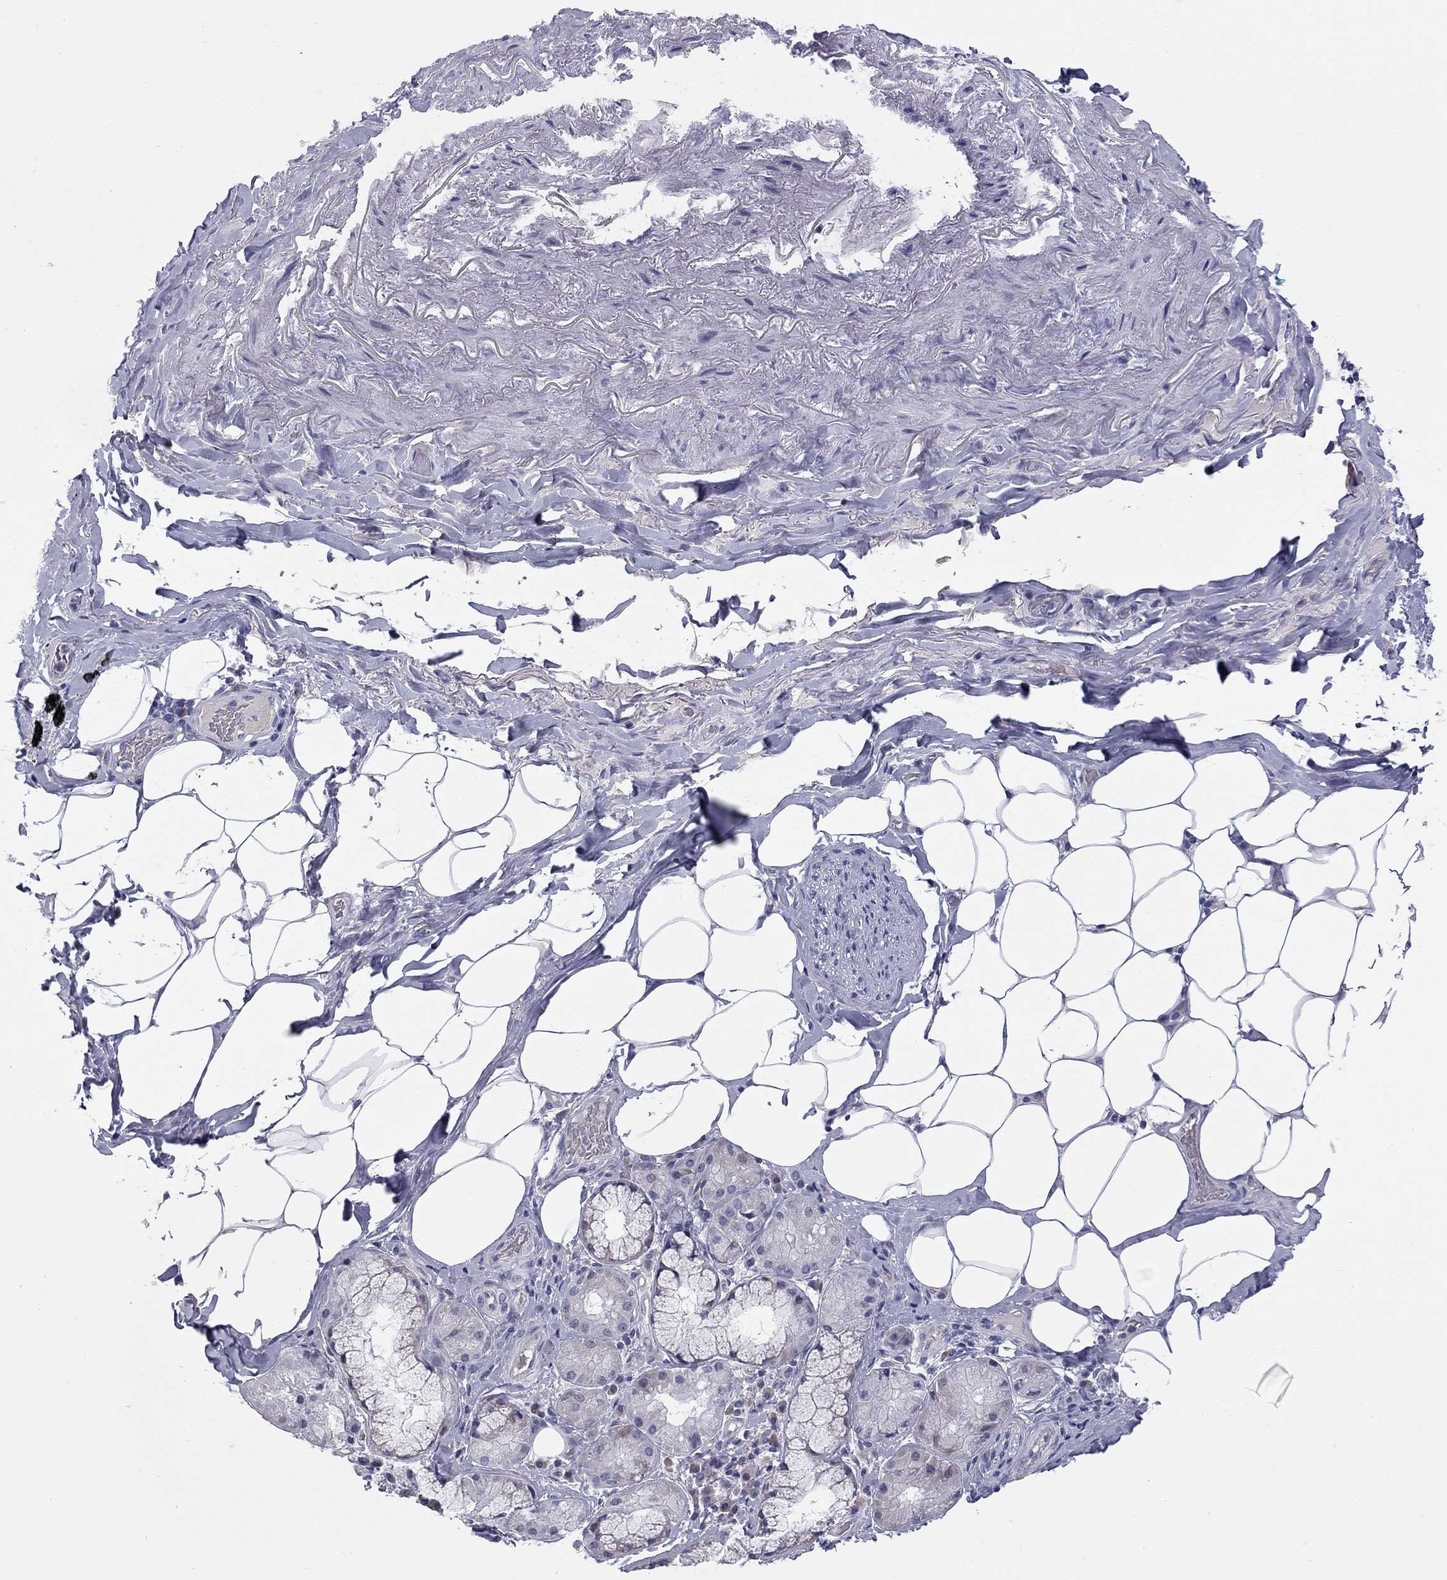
{"staining": {"intensity": "negative", "quantity": "none", "location": "none"}, "tissue": "adipose tissue", "cell_type": "Adipocytes", "image_type": "normal", "snomed": [{"axis": "morphology", "description": "Normal tissue, NOS"}, {"axis": "topography", "description": "Bronchus"}, {"axis": "topography", "description": "Lung"}], "caption": "Immunohistochemistry histopathology image of benign adipose tissue: human adipose tissue stained with DAB demonstrates no significant protein positivity in adipocytes. Brightfield microscopy of immunohistochemistry stained with DAB (brown) and hematoxylin (blue), captured at high magnification.", "gene": "UNC119B", "patient": {"sex": "female", "age": 57}}